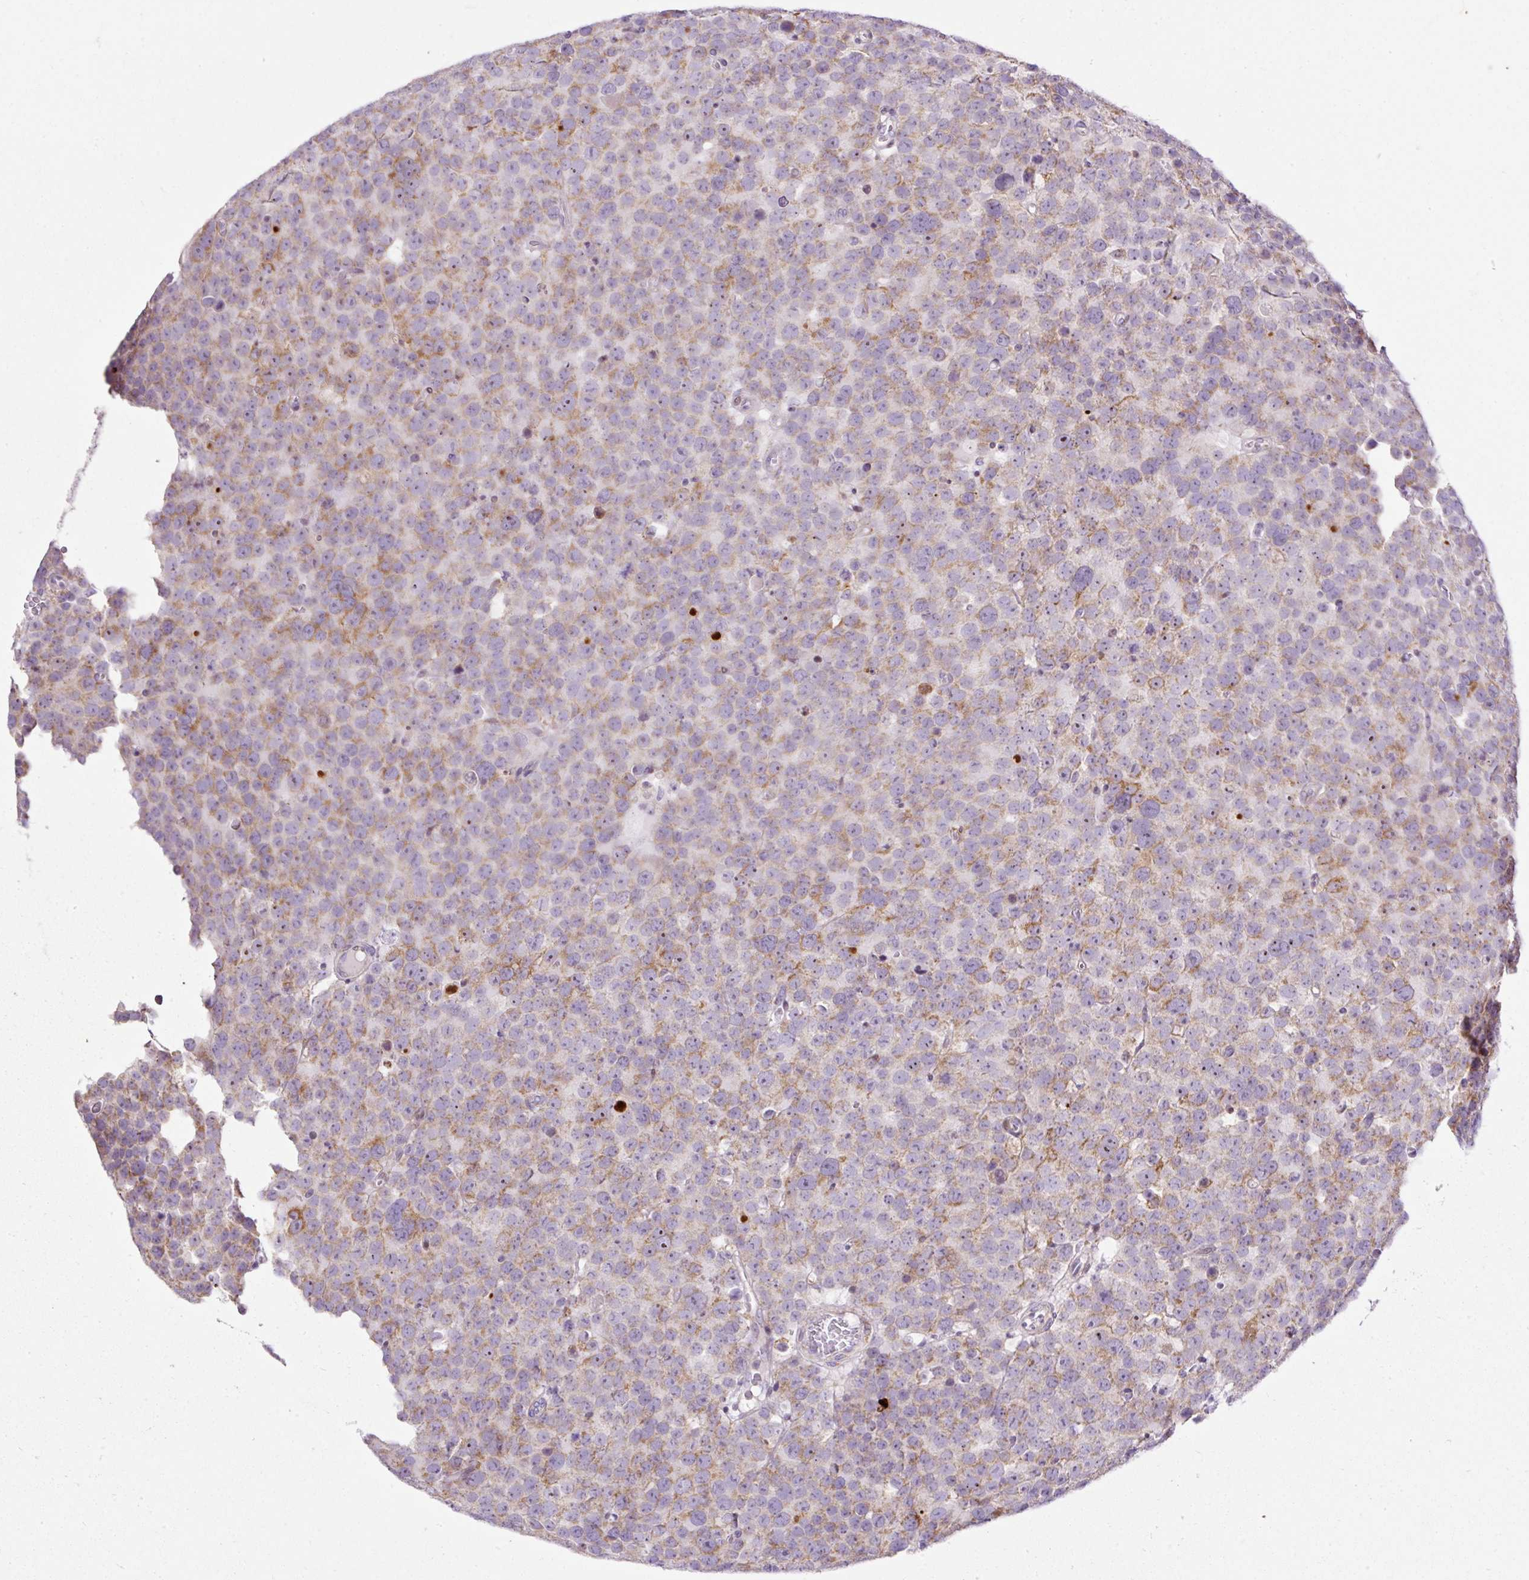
{"staining": {"intensity": "moderate", "quantity": ">75%", "location": "cytoplasmic/membranous"}, "tissue": "testis cancer", "cell_type": "Tumor cells", "image_type": "cancer", "snomed": [{"axis": "morphology", "description": "Seminoma, NOS"}, {"axis": "topography", "description": "Testis"}], "caption": "Immunohistochemical staining of human testis cancer (seminoma) exhibits medium levels of moderate cytoplasmic/membranous staining in about >75% of tumor cells. The protein is stained brown, and the nuclei are stained in blue (DAB IHC with brightfield microscopy, high magnification).", "gene": "FMC1", "patient": {"sex": "male", "age": 71}}